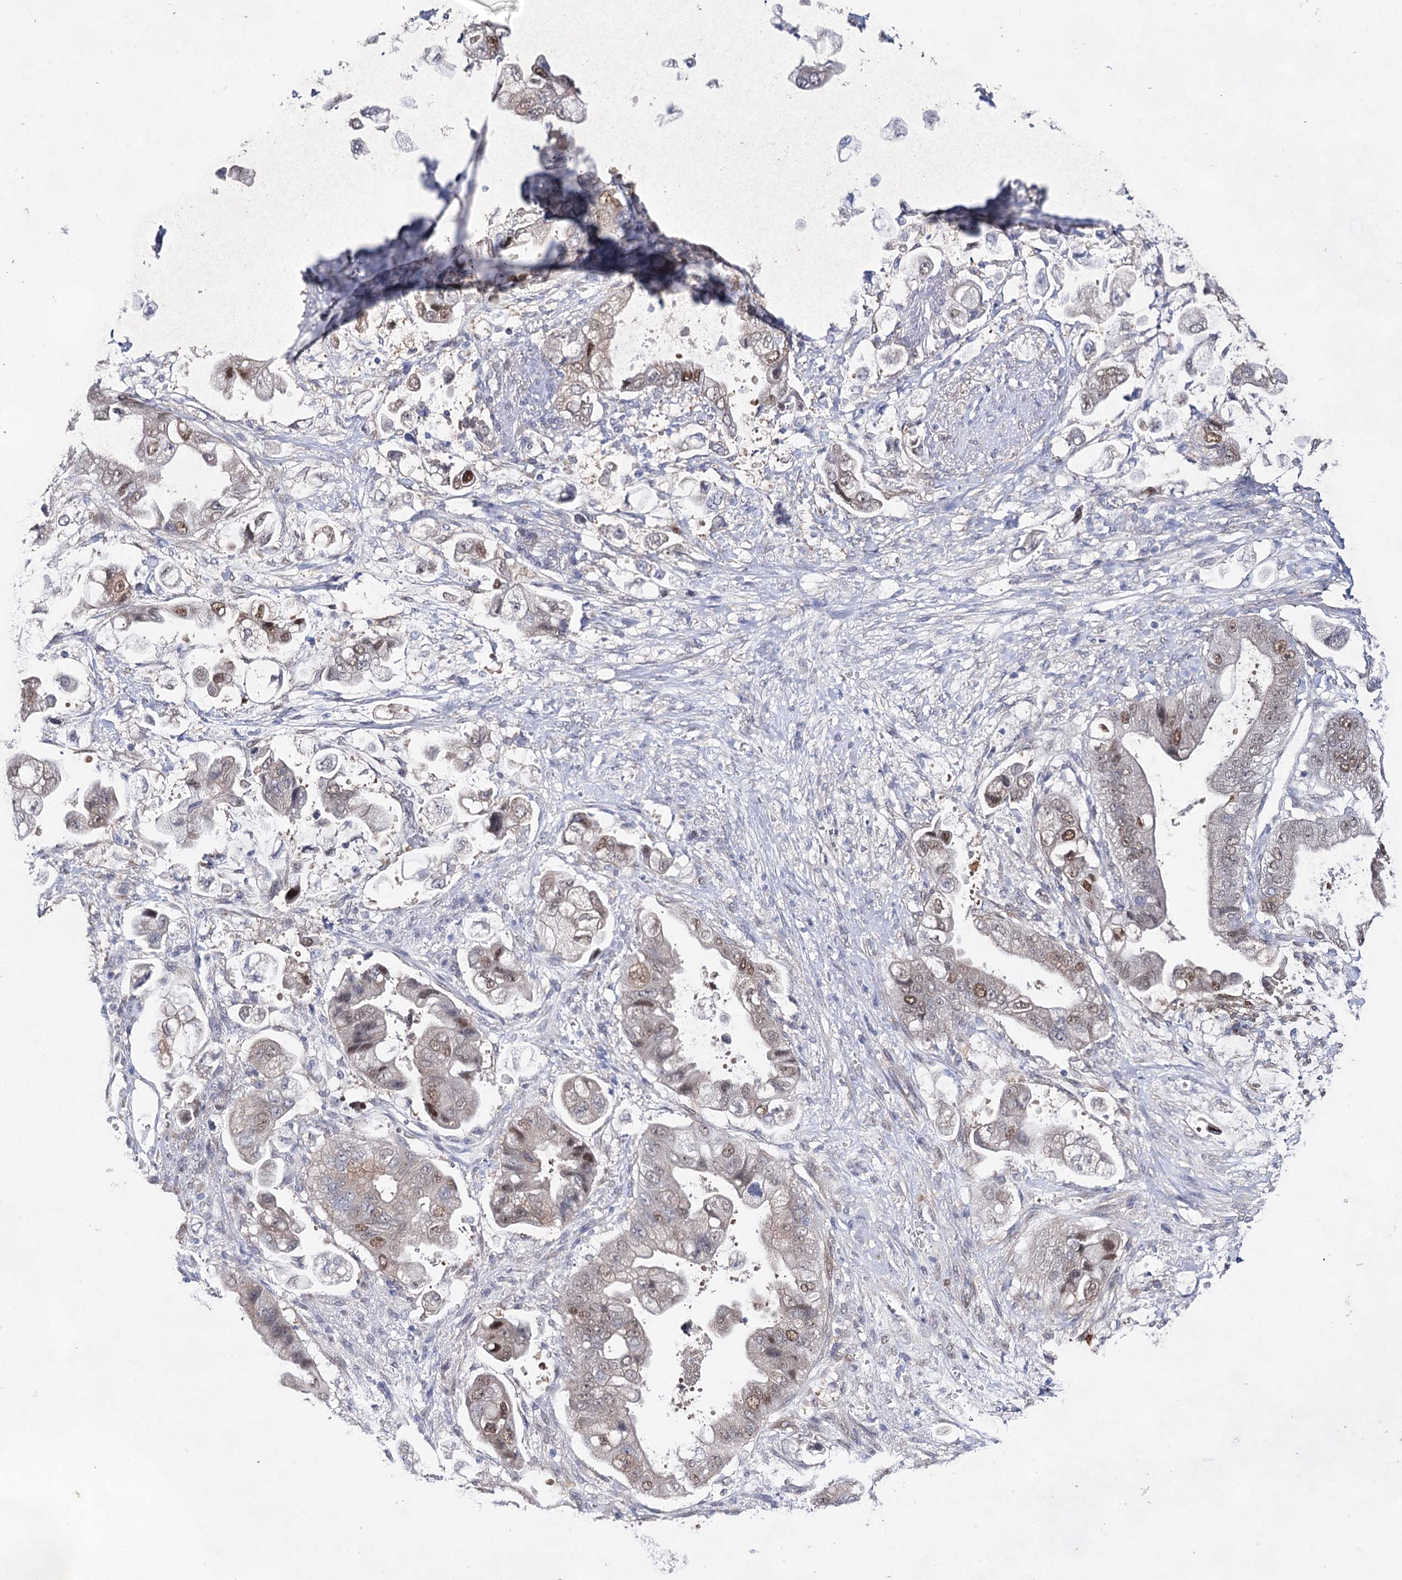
{"staining": {"intensity": "moderate", "quantity": "<25%", "location": "nuclear"}, "tissue": "stomach cancer", "cell_type": "Tumor cells", "image_type": "cancer", "snomed": [{"axis": "morphology", "description": "Adenocarcinoma, NOS"}, {"axis": "topography", "description": "Stomach"}], "caption": "Moderate nuclear protein positivity is seen in approximately <25% of tumor cells in stomach cancer.", "gene": "UGDH", "patient": {"sex": "male", "age": 62}}